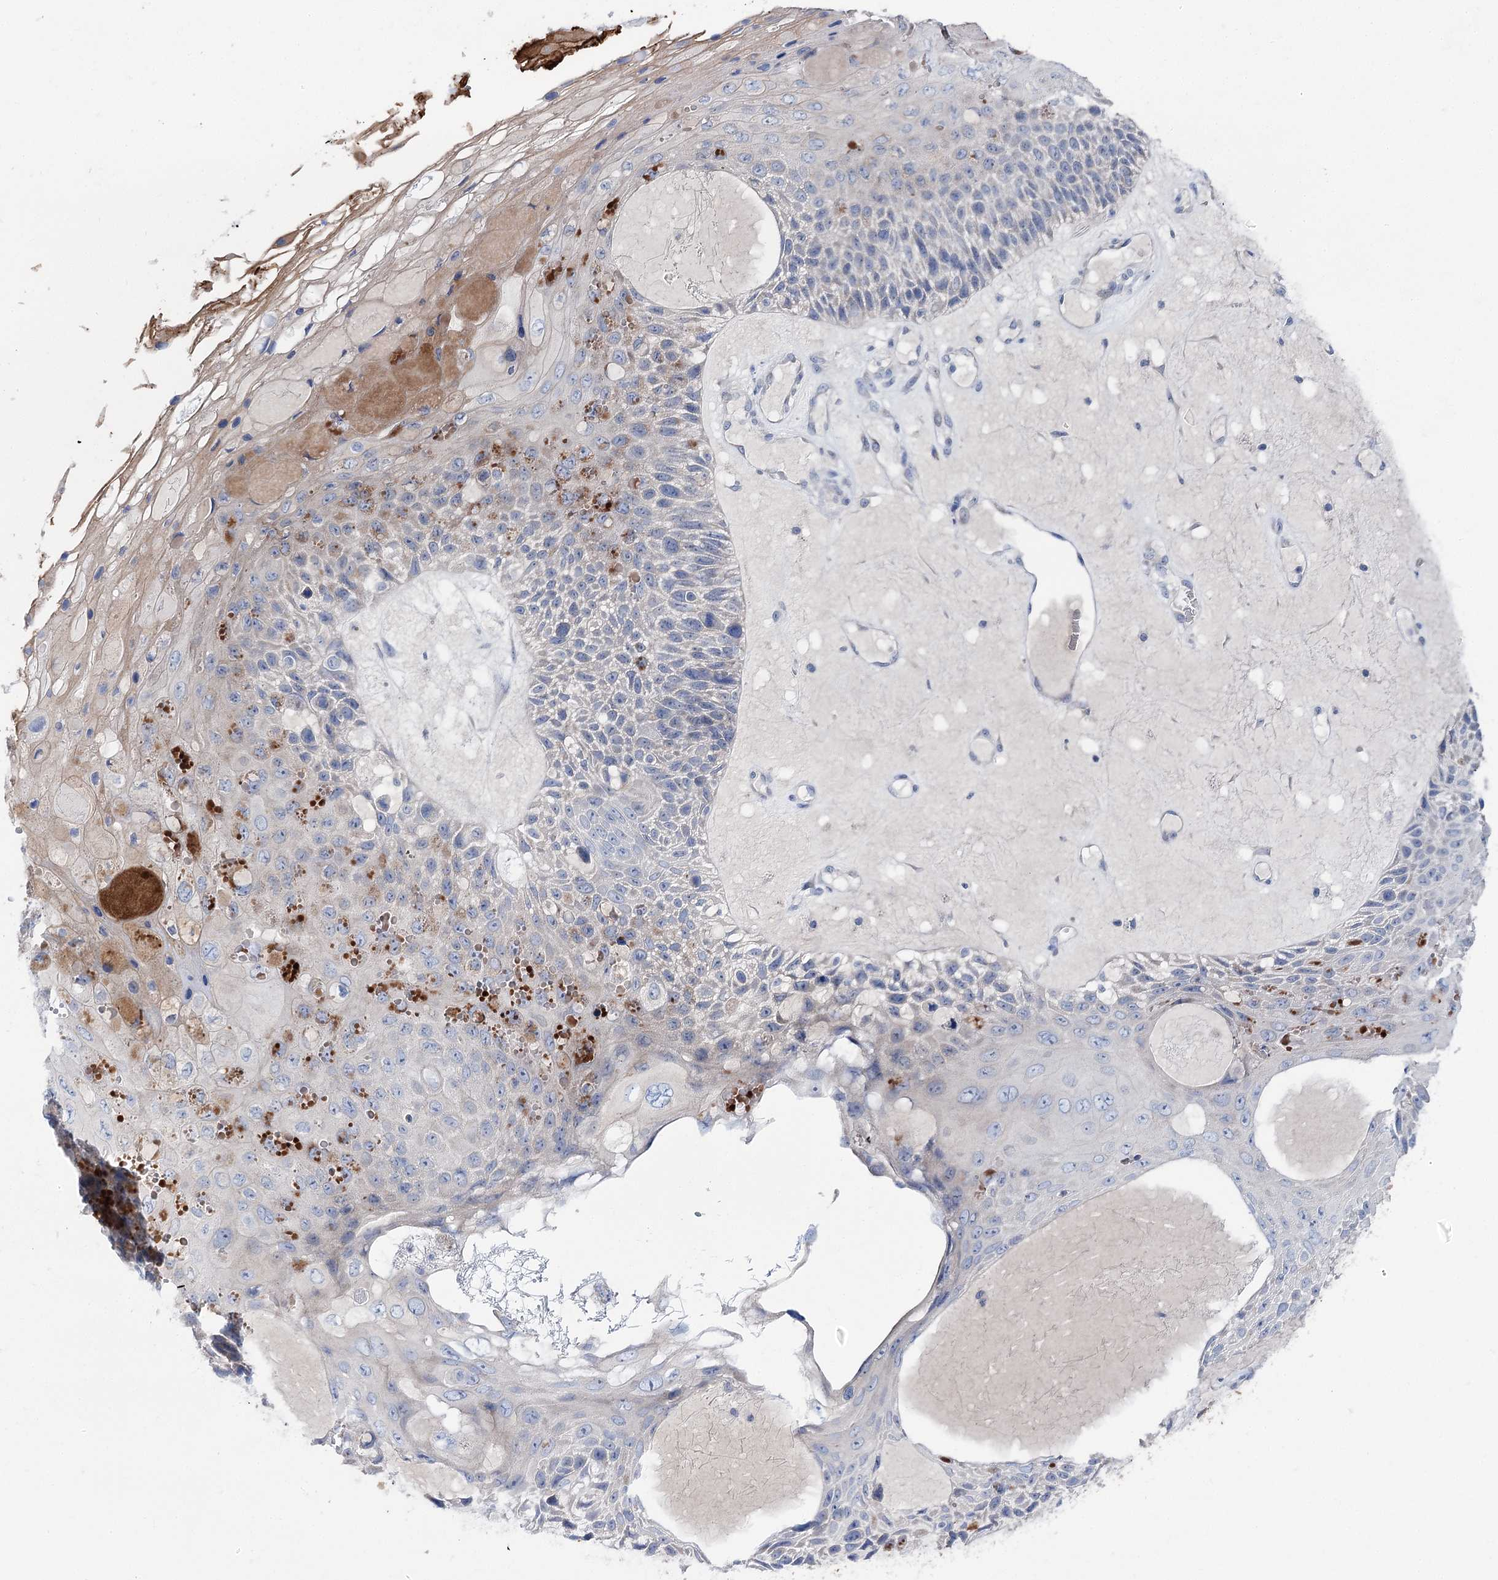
{"staining": {"intensity": "negative", "quantity": "none", "location": "none"}, "tissue": "skin cancer", "cell_type": "Tumor cells", "image_type": "cancer", "snomed": [{"axis": "morphology", "description": "Squamous cell carcinoma, NOS"}, {"axis": "topography", "description": "Skin"}], "caption": "High magnification brightfield microscopy of skin cancer stained with DAB (brown) and counterstained with hematoxylin (blue): tumor cells show no significant staining.", "gene": "LRRC14B", "patient": {"sex": "female", "age": 88}}